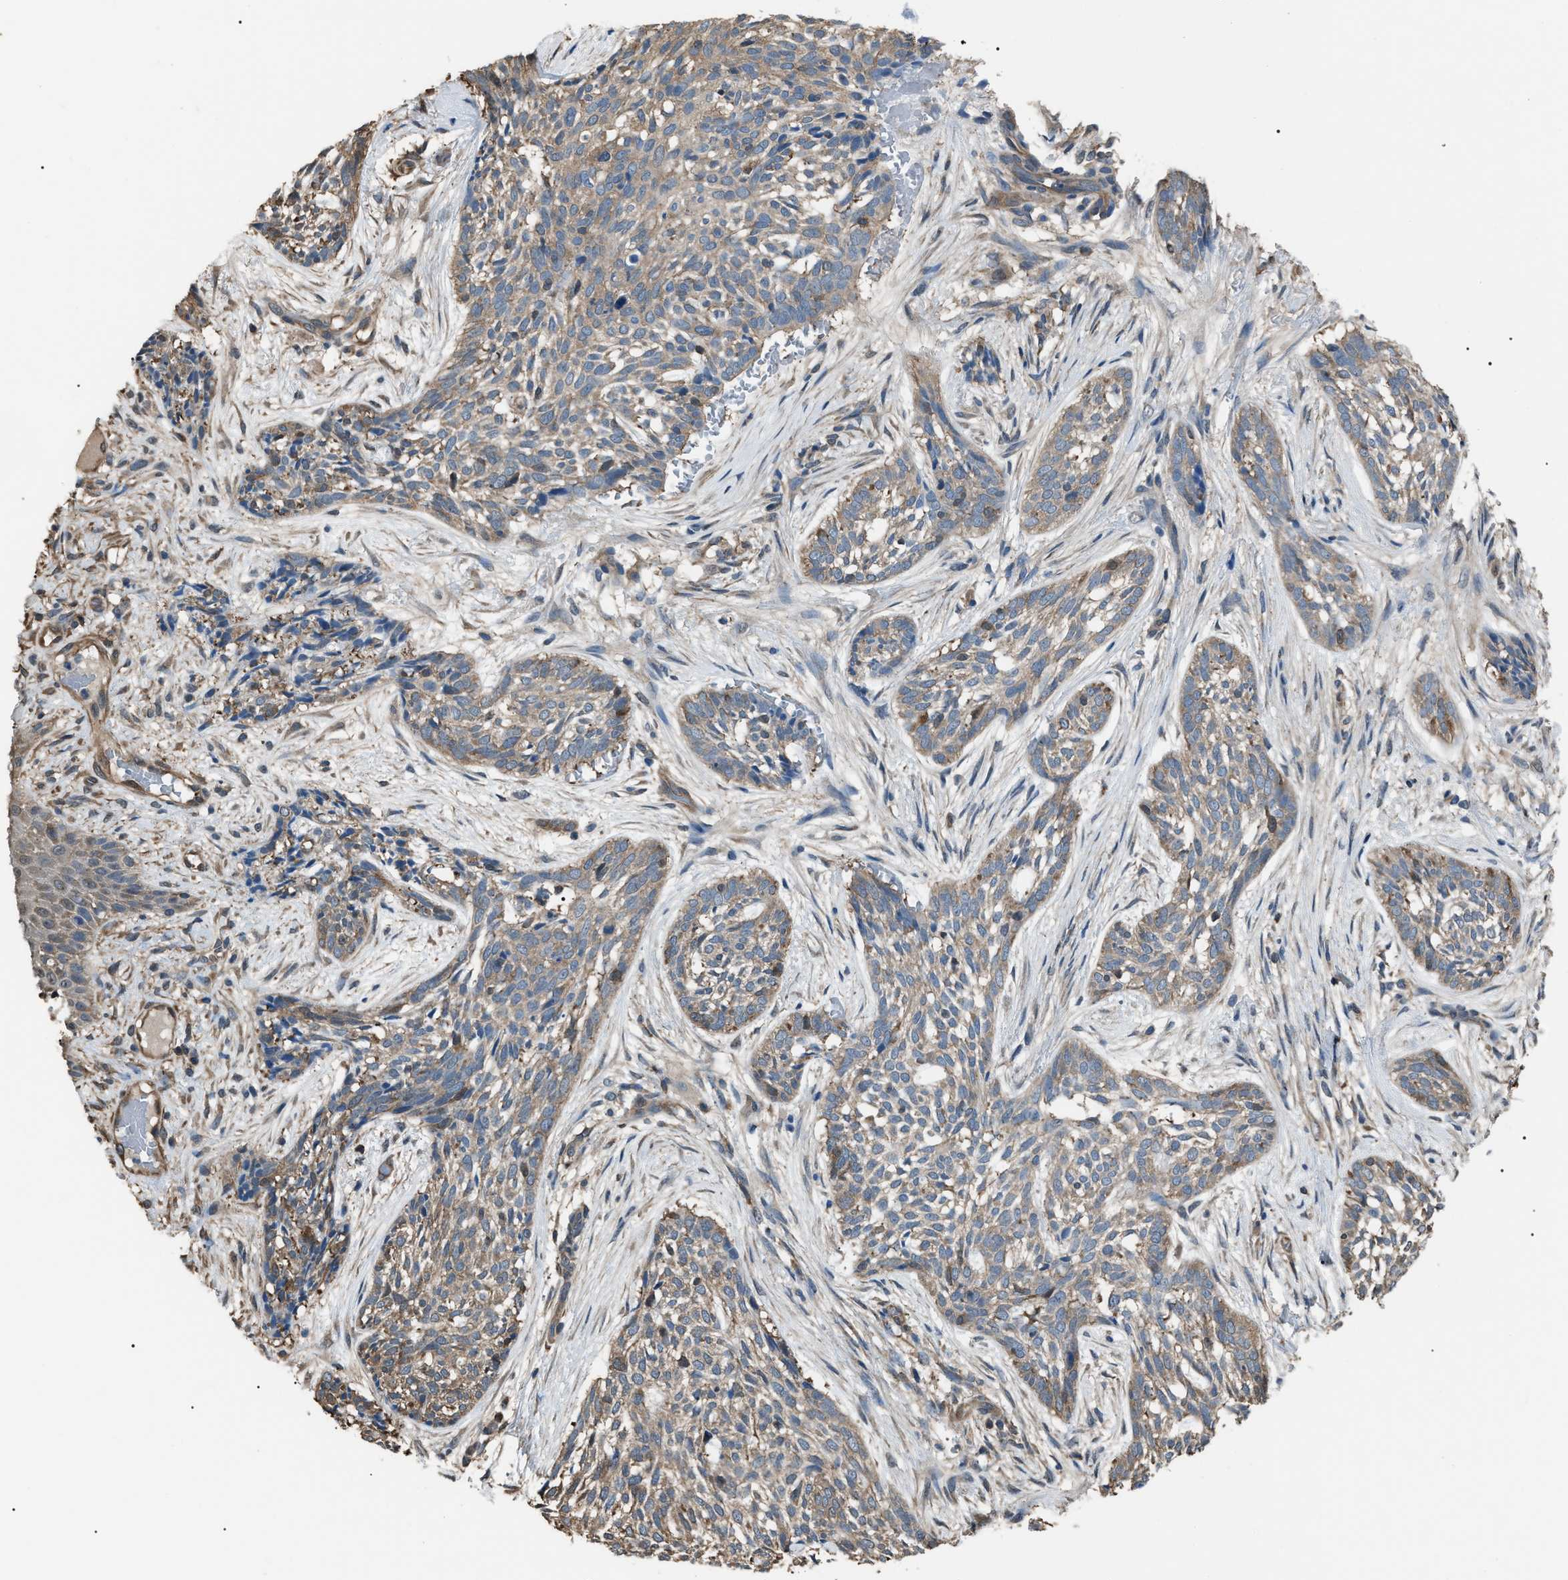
{"staining": {"intensity": "weak", "quantity": ">75%", "location": "cytoplasmic/membranous"}, "tissue": "skin cancer", "cell_type": "Tumor cells", "image_type": "cancer", "snomed": [{"axis": "morphology", "description": "Basal cell carcinoma"}, {"axis": "topography", "description": "Skin"}], "caption": "This is a micrograph of immunohistochemistry (IHC) staining of skin cancer (basal cell carcinoma), which shows weak staining in the cytoplasmic/membranous of tumor cells.", "gene": "PDCD5", "patient": {"sex": "female", "age": 88}}